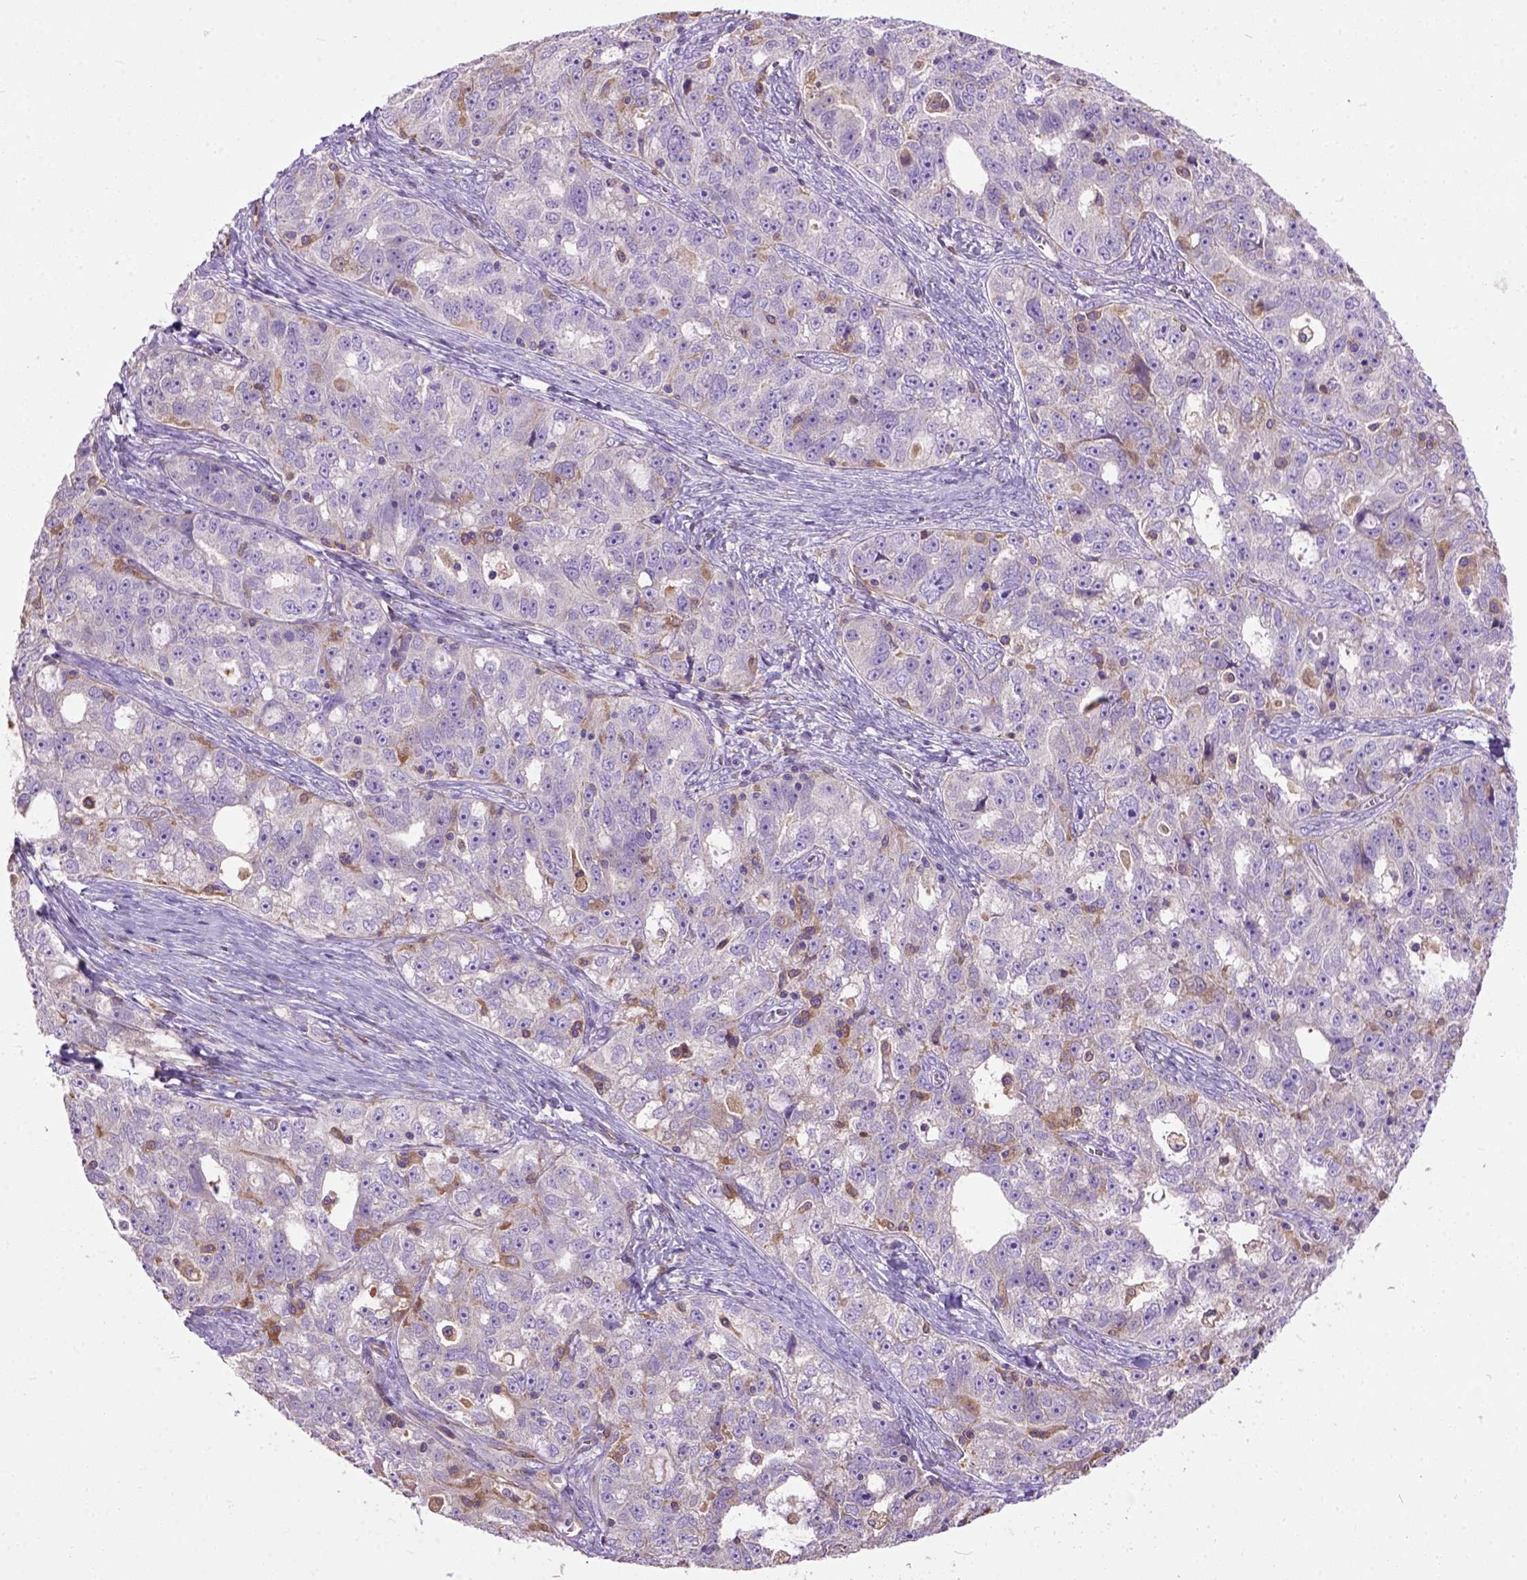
{"staining": {"intensity": "negative", "quantity": "none", "location": "none"}, "tissue": "ovarian cancer", "cell_type": "Tumor cells", "image_type": "cancer", "snomed": [{"axis": "morphology", "description": "Cystadenocarcinoma, serous, NOS"}, {"axis": "topography", "description": "Ovary"}], "caption": "Immunohistochemical staining of ovarian cancer reveals no significant expression in tumor cells.", "gene": "SEMA4F", "patient": {"sex": "female", "age": 51}}